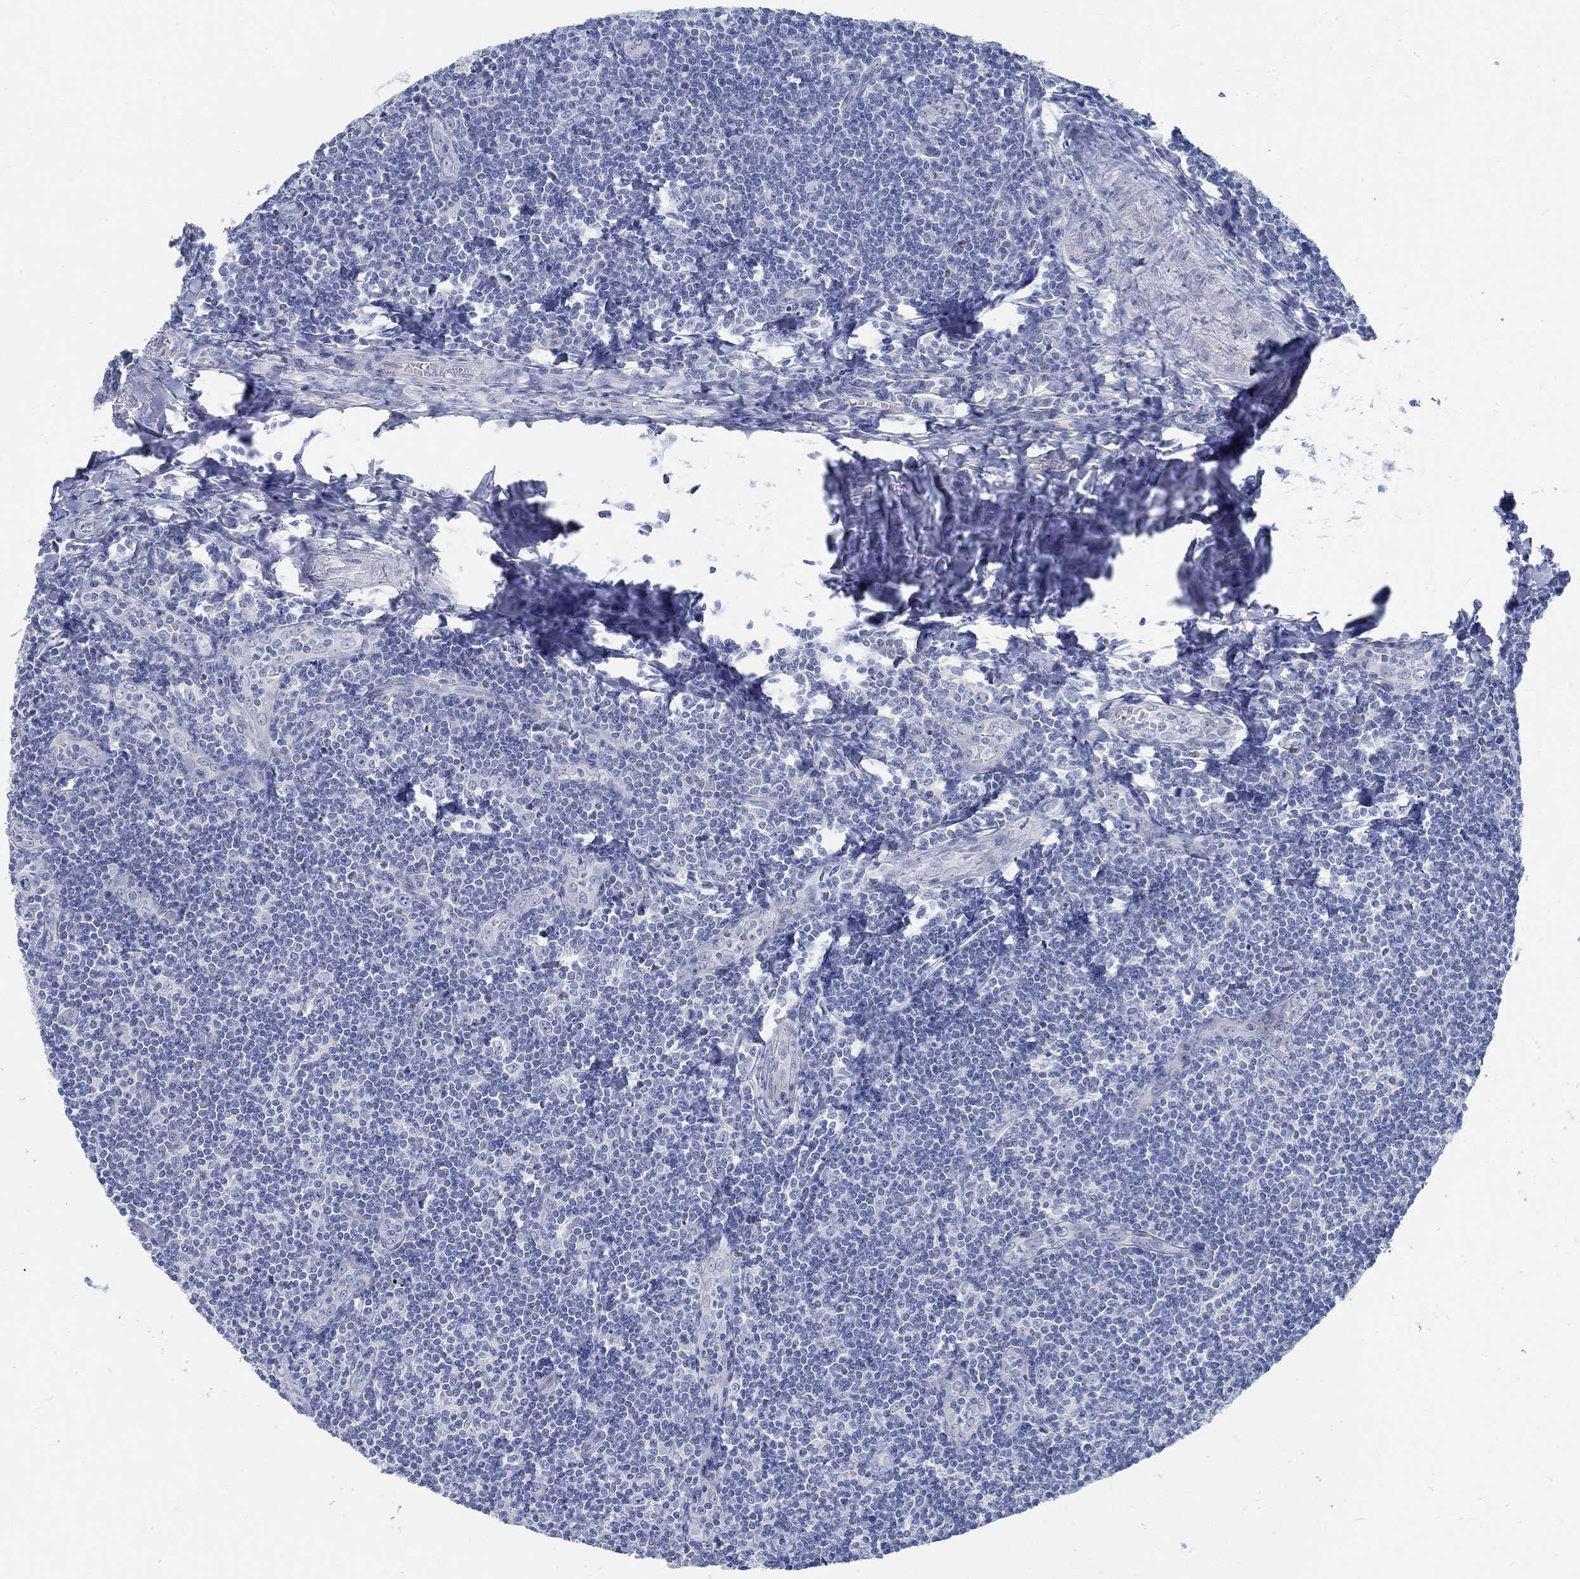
{"staining": {"intensity": "negative", "quantity": "none", "location": "none"}, "tissue": "tonsil", "cell_type": "Germinal center cells", "image_type": "normal", "snomed": [{"axis": "morphology", "description": "Normal tissue, NOS"}, {"axis": "morphology", "description": "Inflammation, NOS"}, {"axis": "topography", "description": "Tonsil"}], "caption": "Germinal center cells are negative for protein expression in normal human tonsil. (Stains: DAB immunohistochemistry (IHC) with hematoxylin counter stain, Microscopy: brightfield microscopy at high magnification).", "gene": "RBM20", "patient": {"sex": "female", "age": 31}}